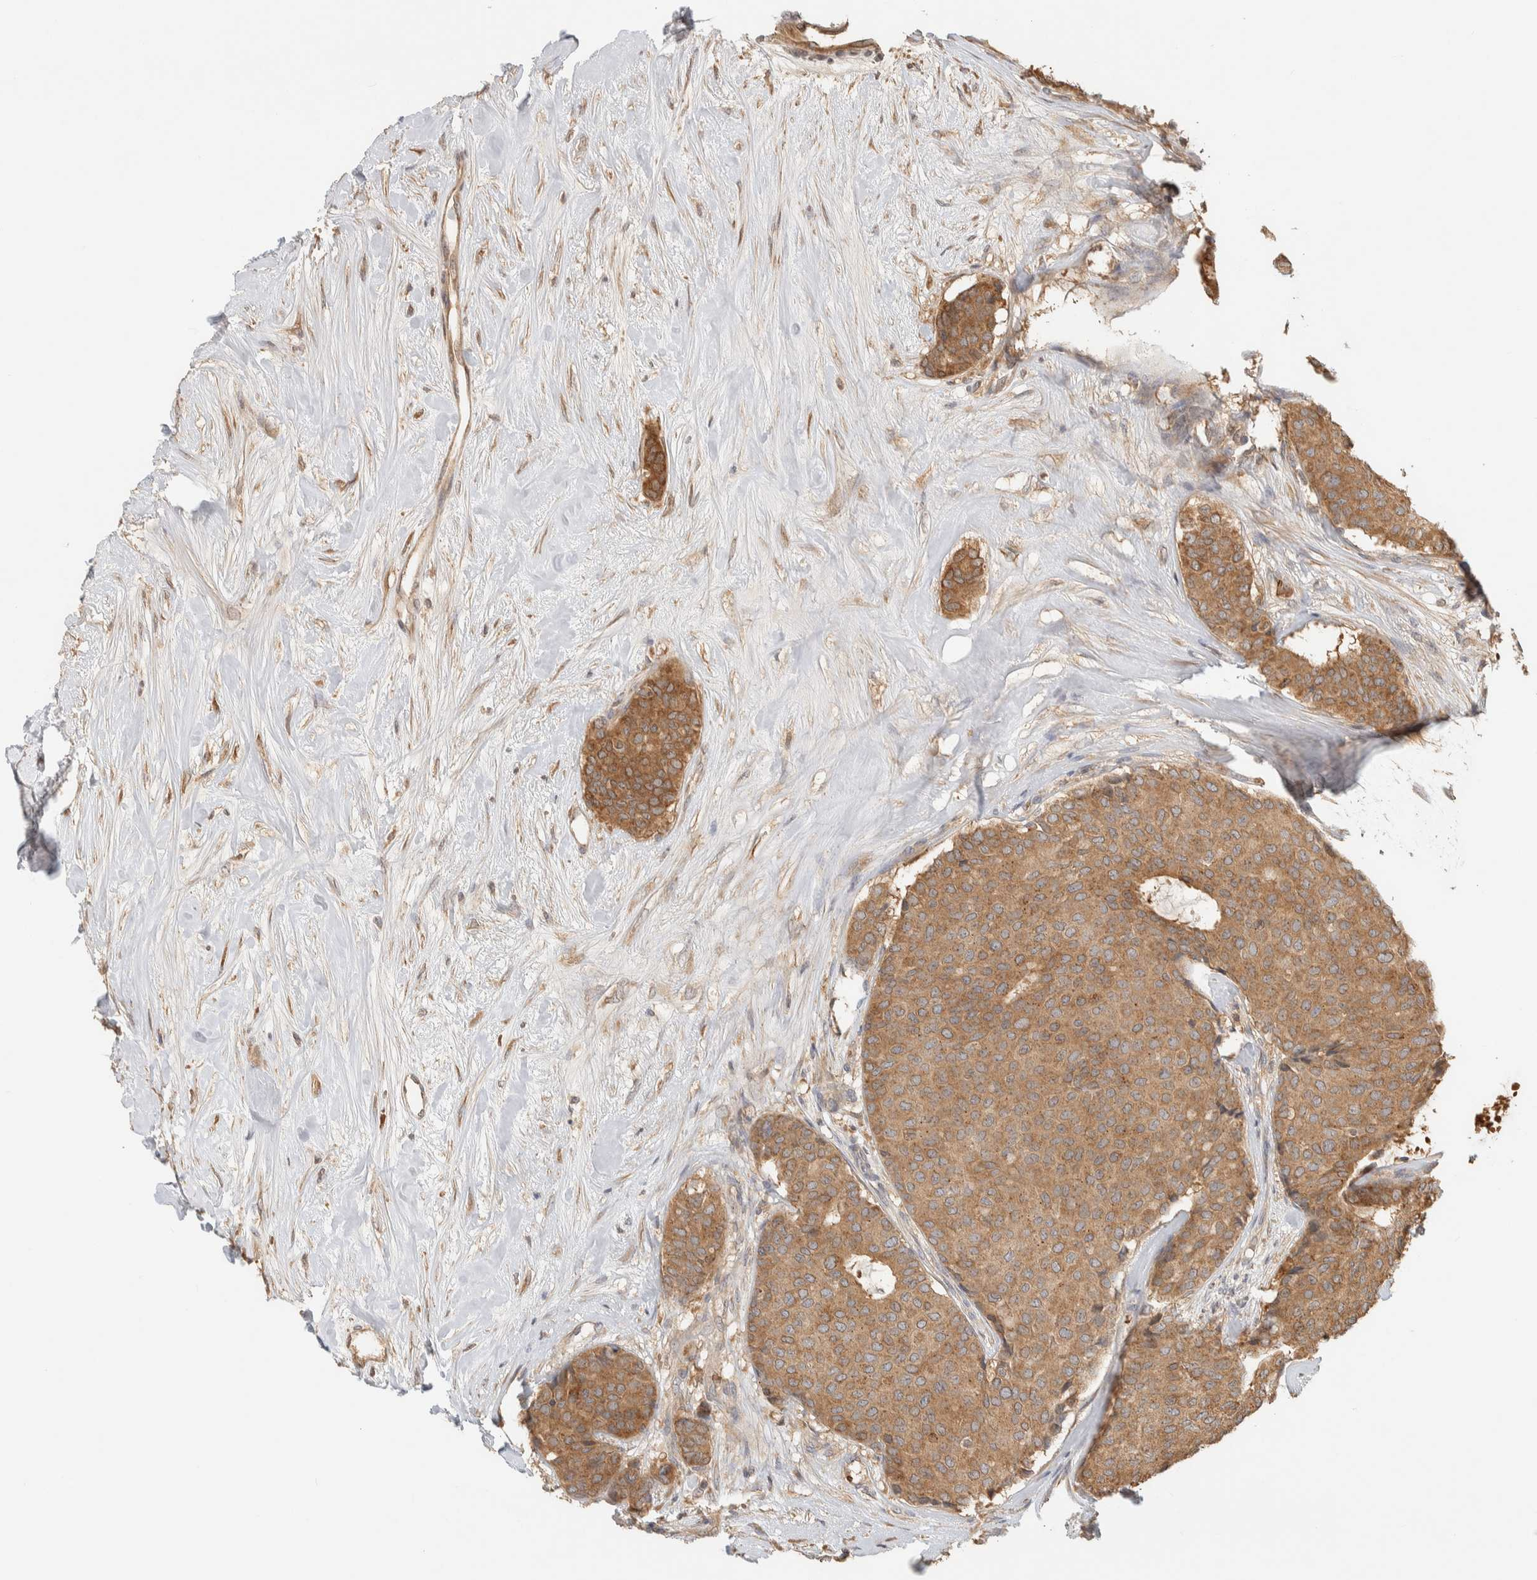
{"staining": {"intensity": "moderate", "quantity": ">75%", "location": "cytoplasmic/membranous"}, "tissue": "breast cancer", "cell_type": "Tumor cells", "image_type": "cancer", "snomed": [{"axis": "morphology", "description": "Duct carcinoma"}, {"axis": "topography", "description": "Breast"}], "caption": "IHC image of human breast infiltrating ductal carcinoma stained for a protein (brown), which reveals medium levels of moderate cytoplasmic/membranous positivity in about >75% of tumor cells.", "gene": "TTI2", "patient": {"sex": "female", "age": 75}}